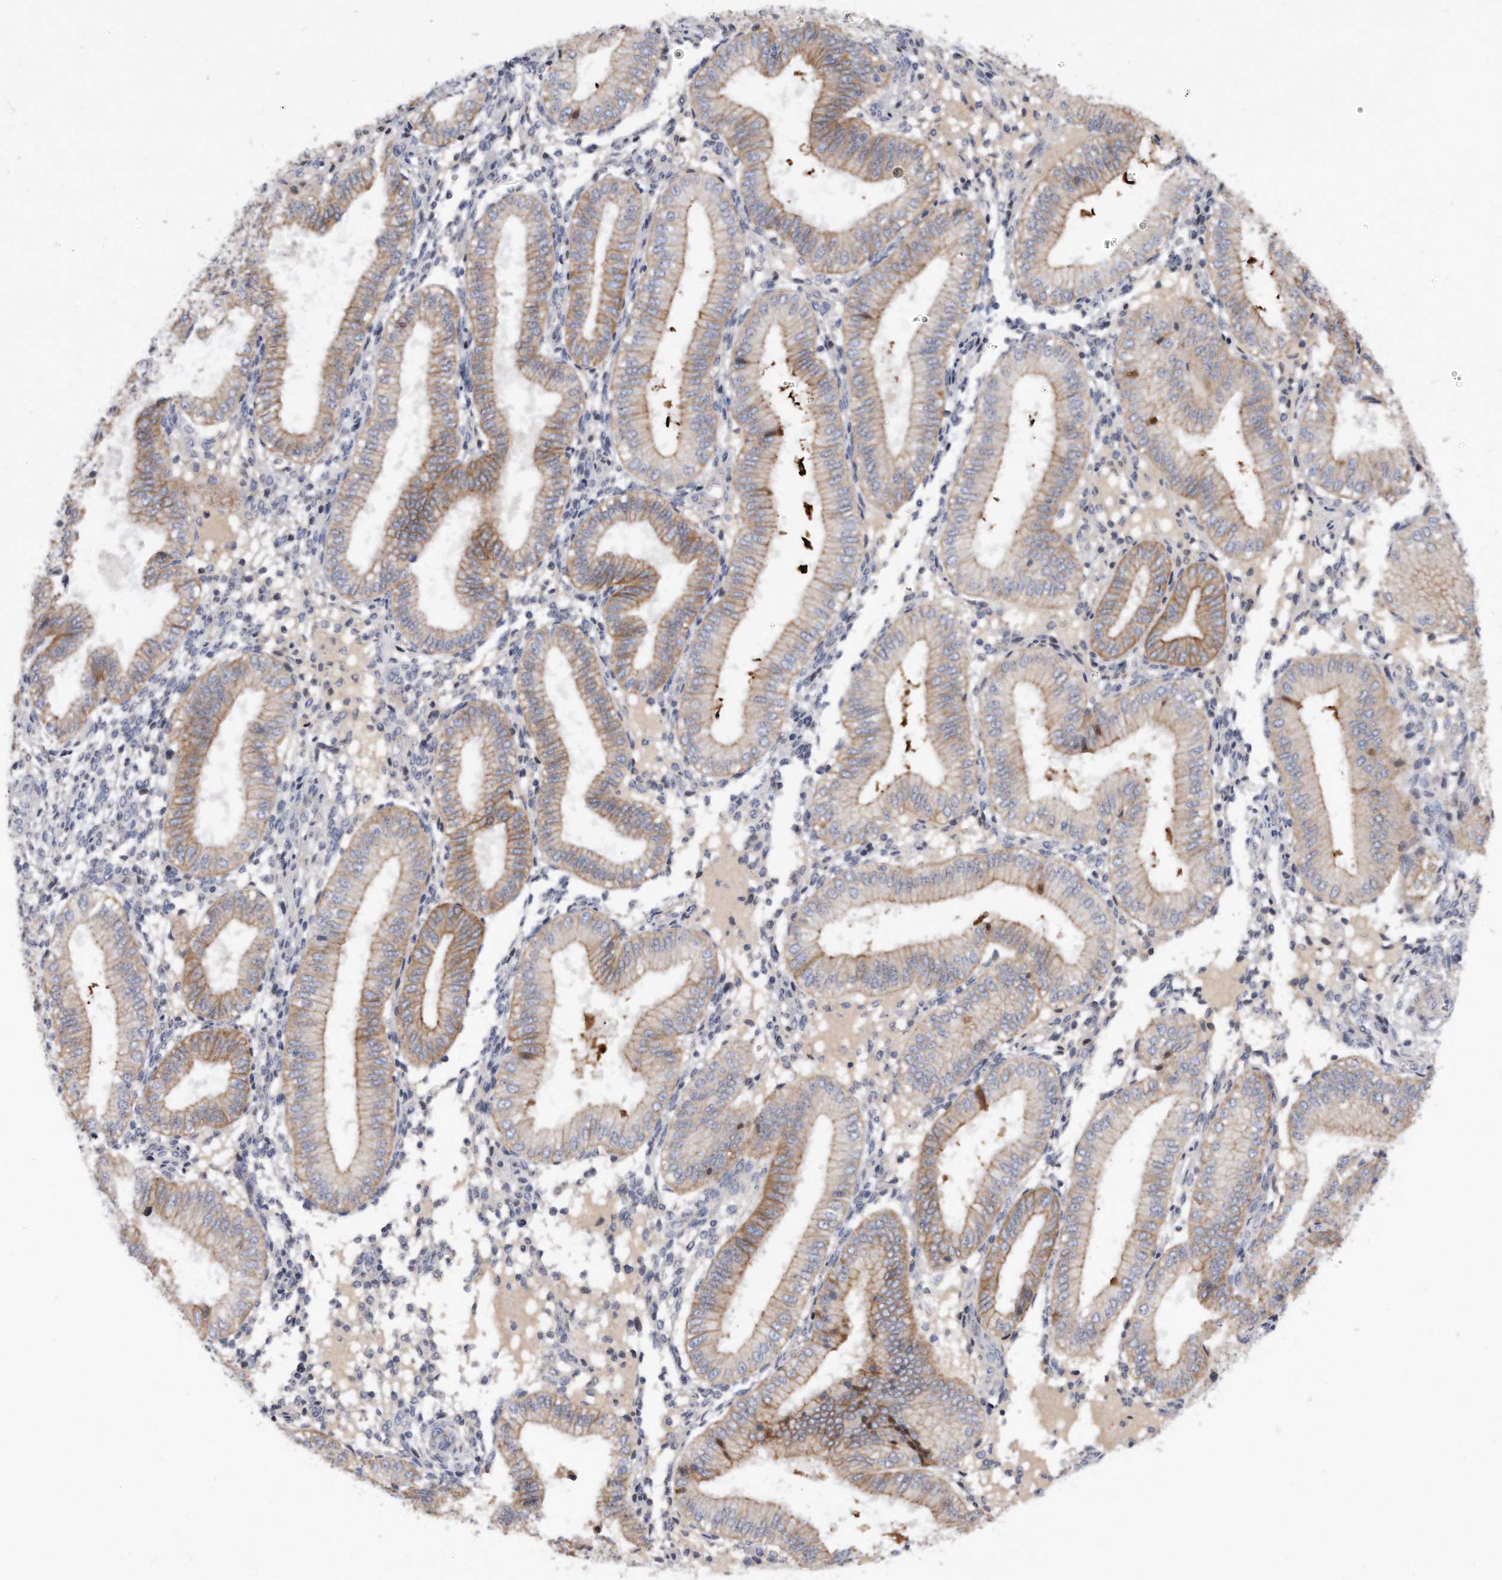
{"staining": {"intensity": "weak", "quantity": "<25%", "location": "cytoplasmic/membranous"}, "tissue": "endometrium", "cell_type": "Cells in endometrial stroma", "image_type": "normal", "snomed": [{"axis": "morphology", "description": "Normal tissue, NOS"}, {"axis": "topography", "description": "Endometrium"}], "caption": "Endometrium stained for a protein using immunohistochemistry demonstrates no expression cells in endometrial stroma.", "gene": "CDH12", "patient": {"sex": "female", "age": 39}}